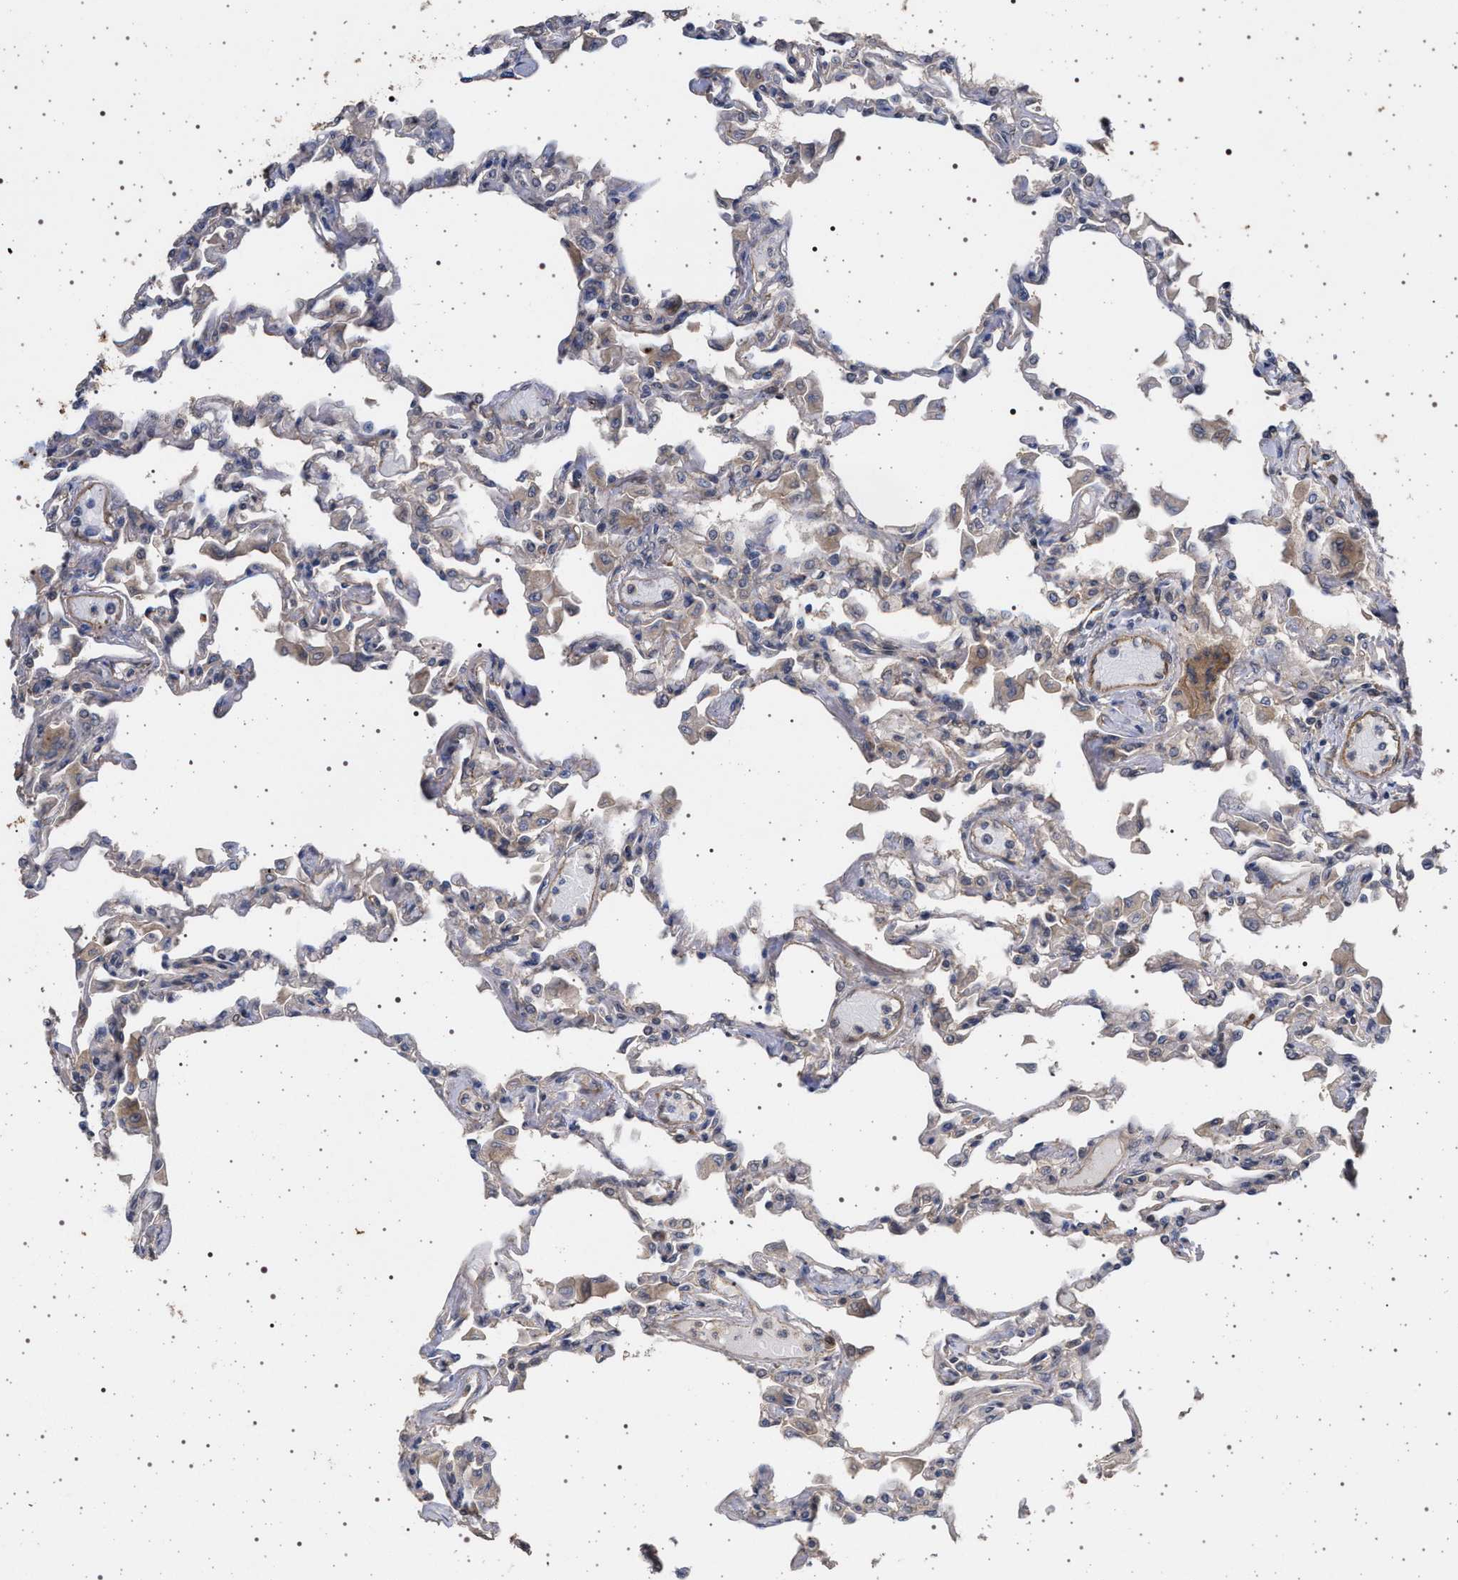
{"staining": {"intensity": "moderate", "quantity": "25%-75%", "location": "cytoplasmic/membranous"}, "tissue": "lung", "cell_type": "Alveolar cells", "image_type": "normal", "snomed": [{"axis": "morphology", "description": "Normal tissue, NOS"}, {"axis": "topography", "description": "Bronchus"}, {"axis": "topography", "description": "Lung"}], "caption": "High-magnification brightfield microscopy of benign lung stained with DAB (brown) and counterstained with hematoxylin (blue). alveolar cells exhibit moderate cytoplasmic/membranous staining is appreciated in about25%-75% of cells.", "gene": "IFT20", "patient": {"sex": "female", "age": 49}}